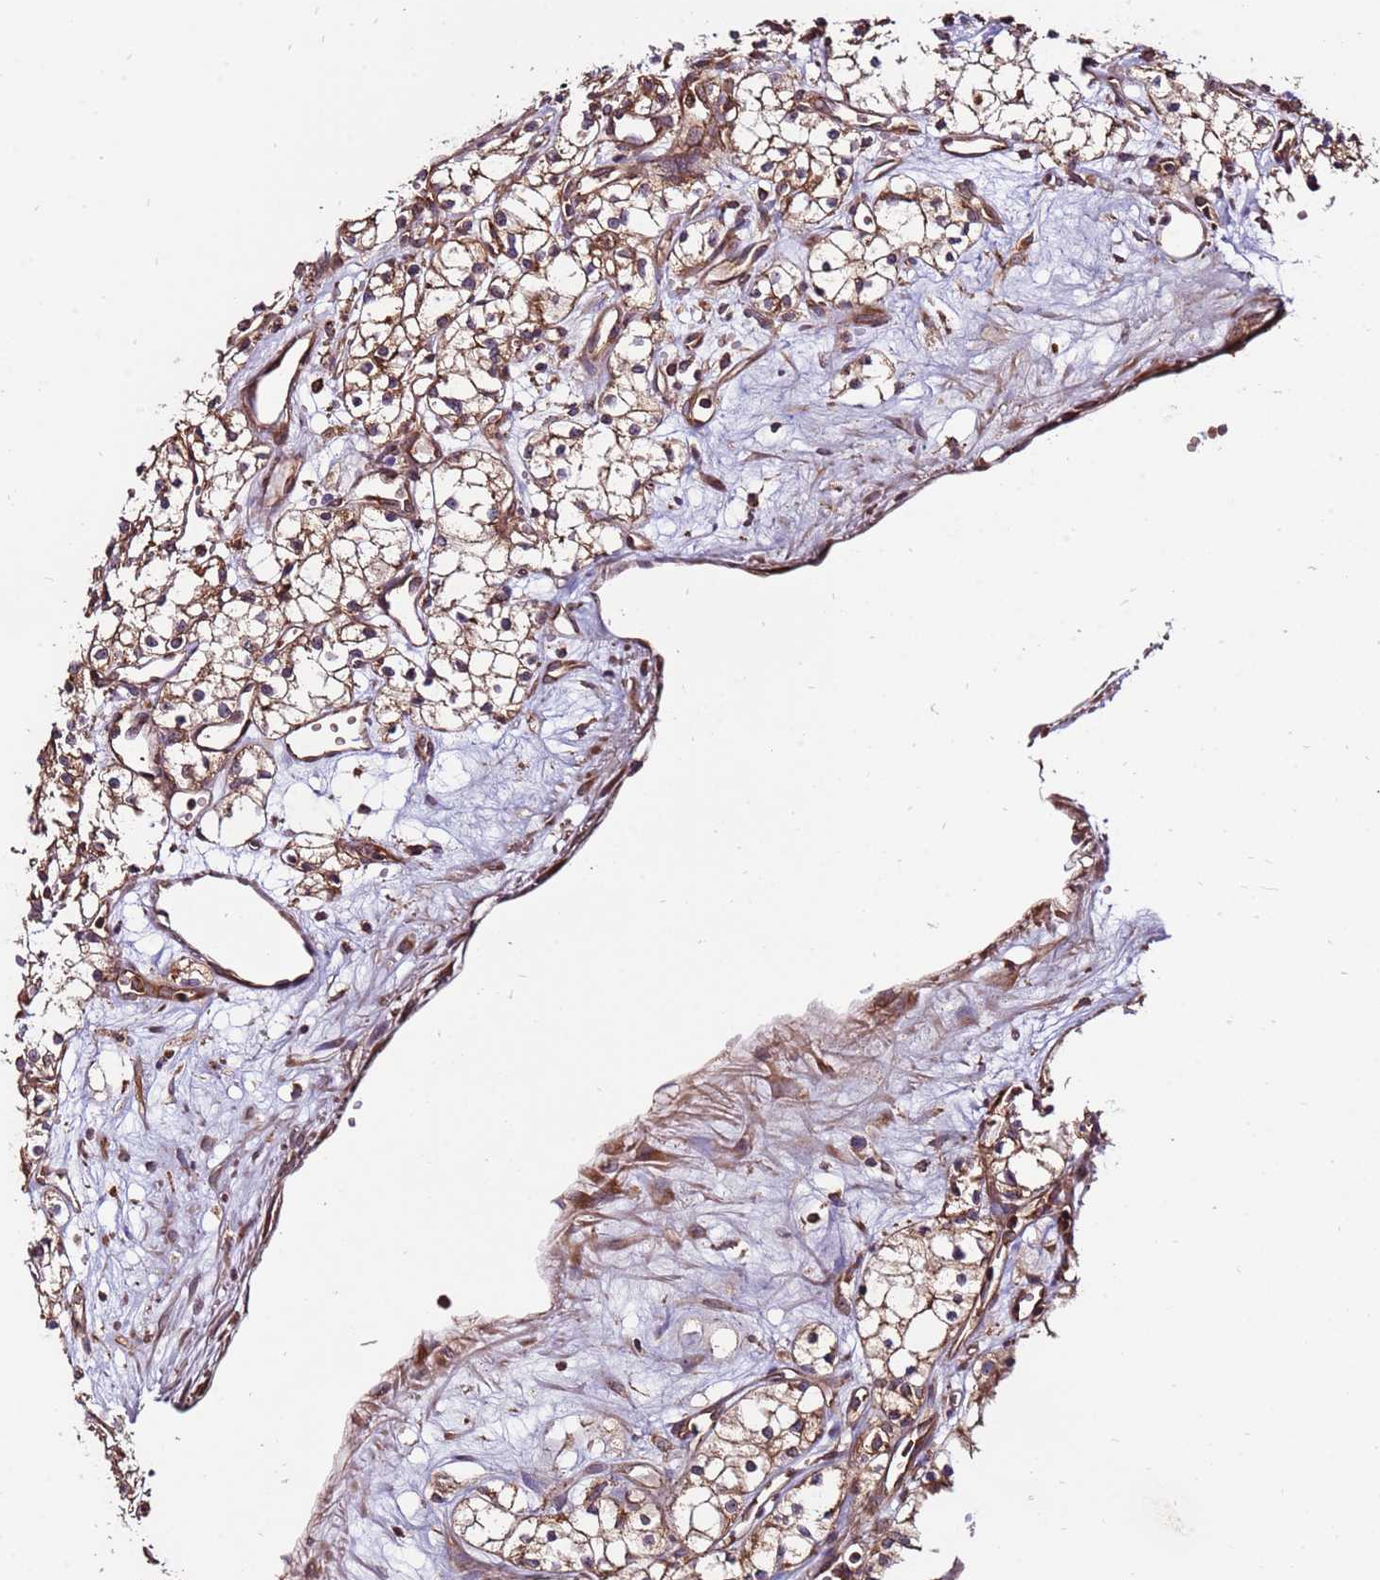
{"staining": {"intensity": "moderate", "quantity": ">75%", "location": "cytoplasmic/membranous"}, "tissue": "renal cancer", "cell_type": "Tumor cells", "image_type": "cancer", "snomed": [{"axis": "morphology", "description": "Adenocarcinoma, NOS"}, {"axis": "topography", "description": "Kidney"}], "caption": "The micrograph reveals immunohistochemical staining of adenocarcinoma (renal). There is moderate cytoplasmic/membranous staining is identified in approximately >75% of tumor cells. (DAB (3,3'-diaminobenzidine) IHC, brown staining for protein, blue staining for nuclei).", "gene": "SLC44A5", "patient": {"sex": "male", "age": 59}}